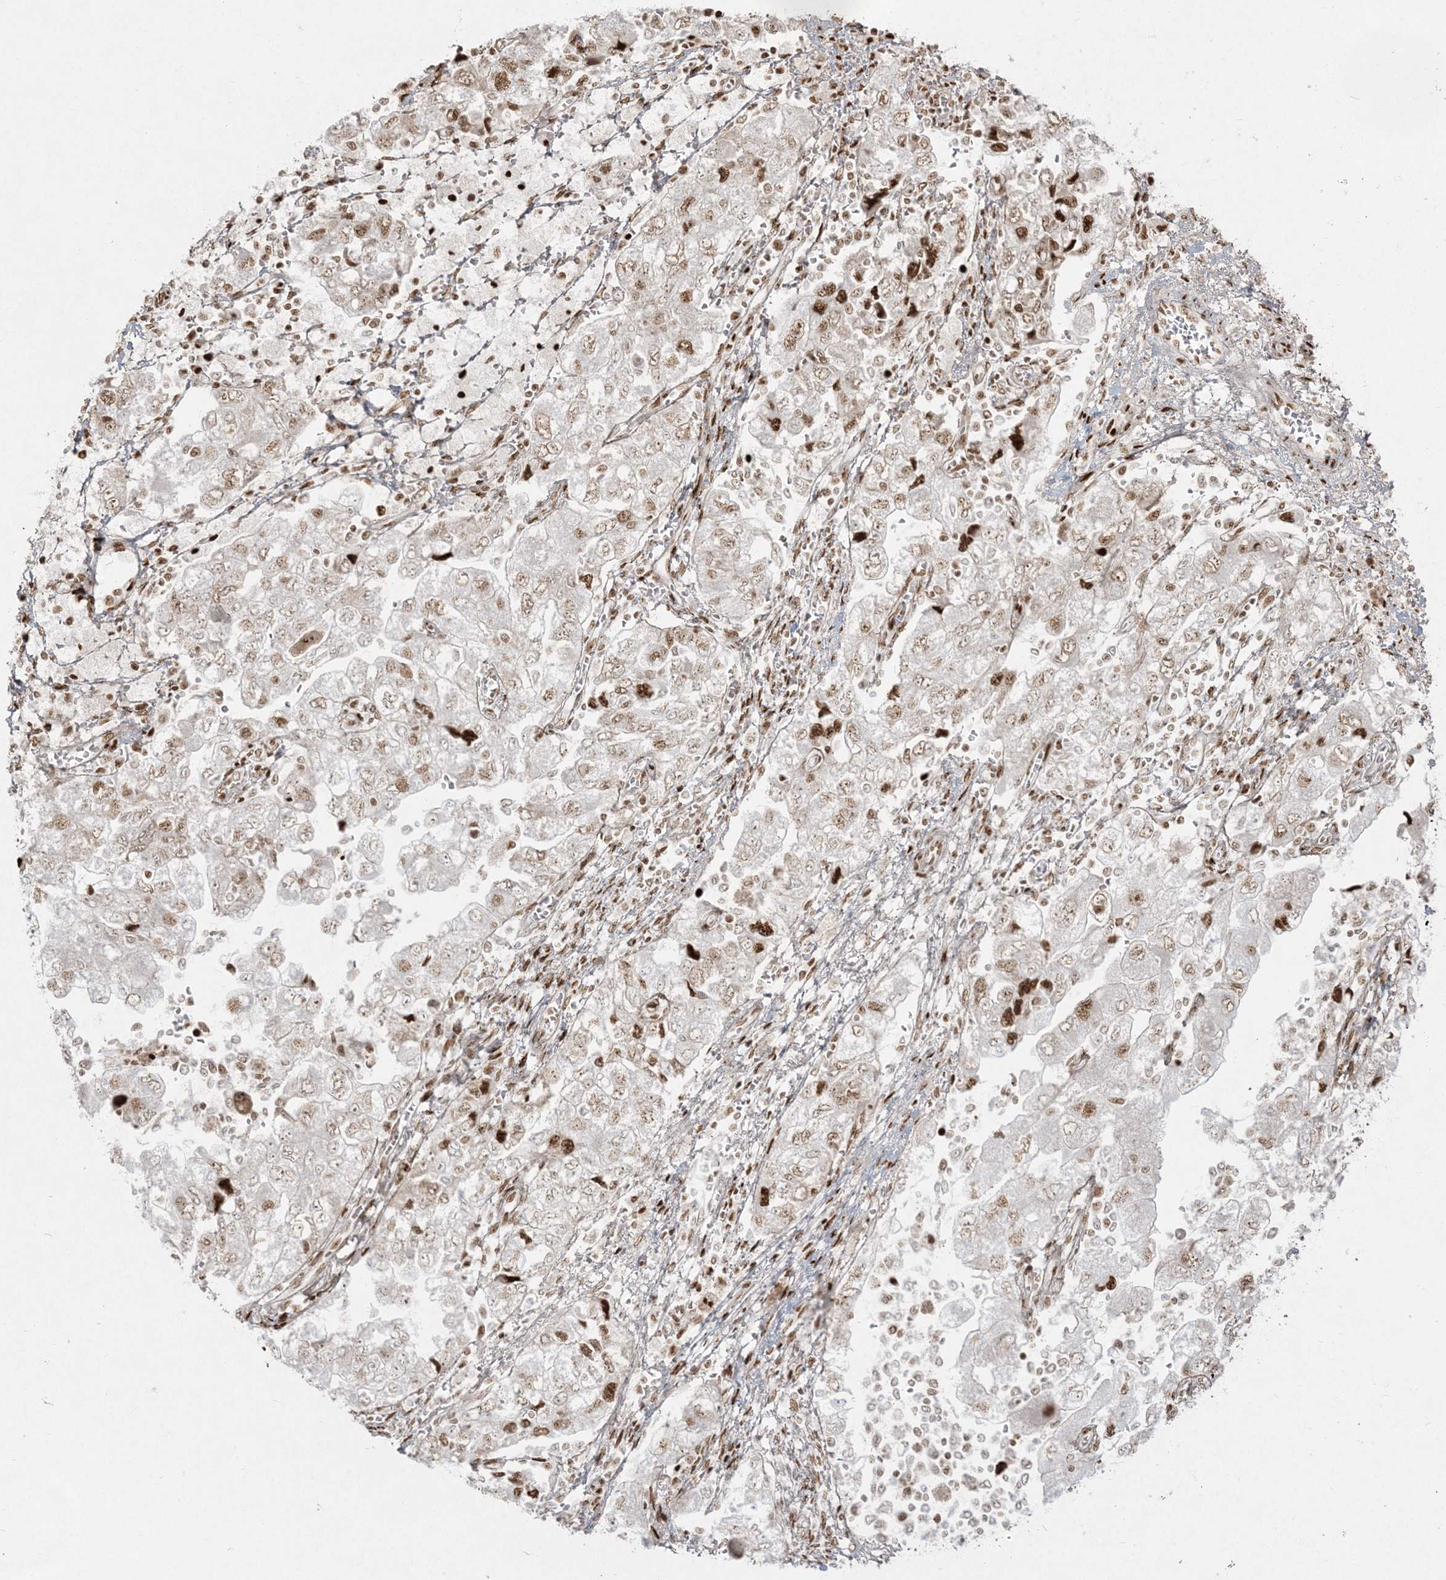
{"staining": {"intensity": "moderate", "quantity": "25%-75%", "location": "nuclear"}, "tissue": "ovarian cancer", "cell_type": "Tumor cells", "image_type": "cancer", "snomed": [{"axis": "morphology", "description": "Carcinoma, NOS"}, {"axis": "morphology", "description": "Cystadenocarcinoma, serous, NOS"}, {"axis": "topography", "description": "Ovary"}], "caption": "Human ovarian cancer stained with a protein marker reveals moderate staining in tumor cells.", "gene": "RBM10", "patient": {"sex": "female", "age": 69}}